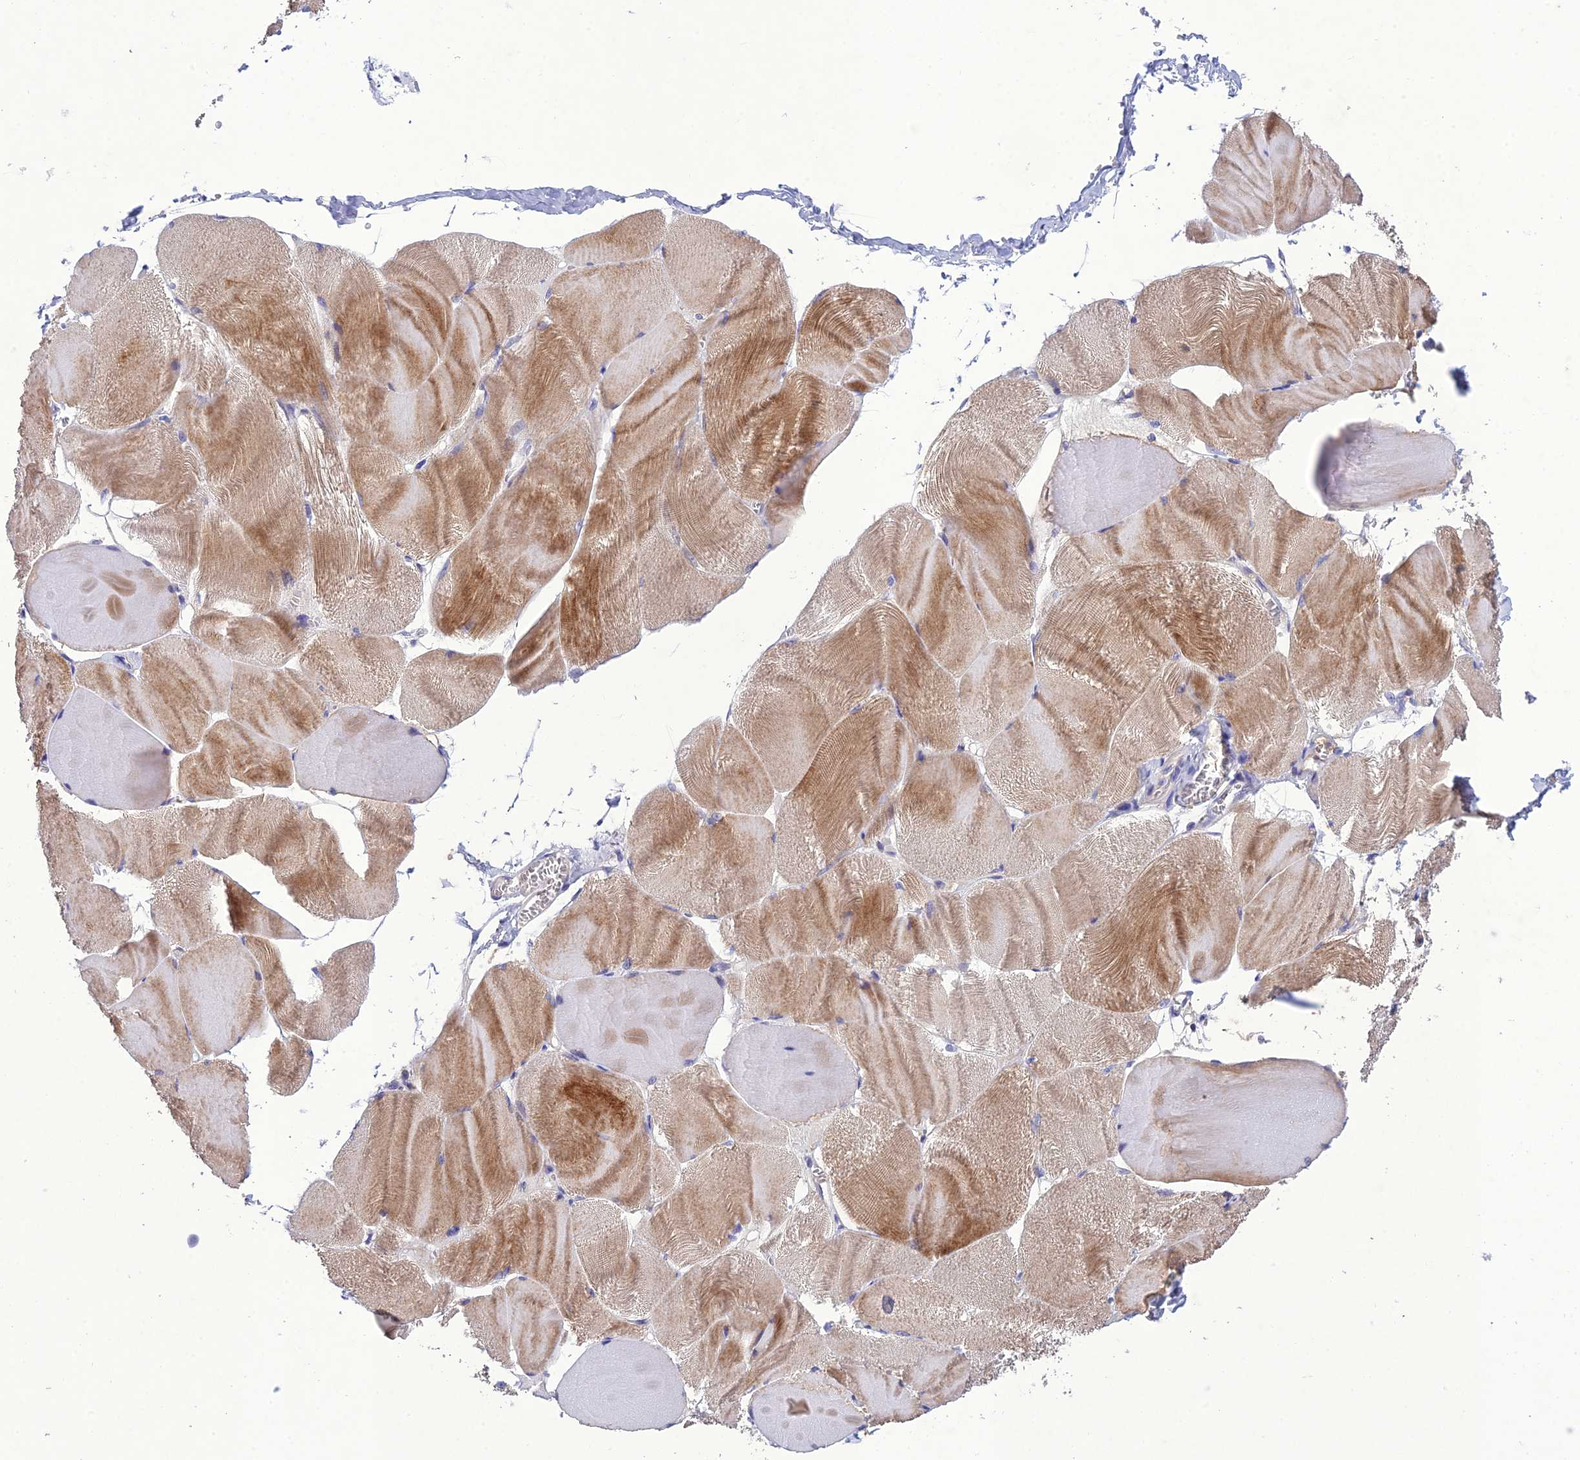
{"staining": {"intensity": "moderate", "quantity": ">75%", "location": "cytoplasmic/membranous"}, "tissue": "skeletal muscle", "cell_type": "Myocytes", "image_type": "normal", "snomed": [{"axis": "morphology", "description": "Normal tissue, NOS"}, {"axis": "morphology", "description": "Basal cell carcinoma"}, {"axis": "topography", "description": "Skeletal muscle"}], "caption": "Protein expression by immunohistochemistry reveals moderate cytoplasmic/membranous positivity in approximately >75% of myocytes in normal skeletal muscle. Nuclei are stained in blue.", "gene": "SNX24", "patient": {"sex": "female", "age": 64}}